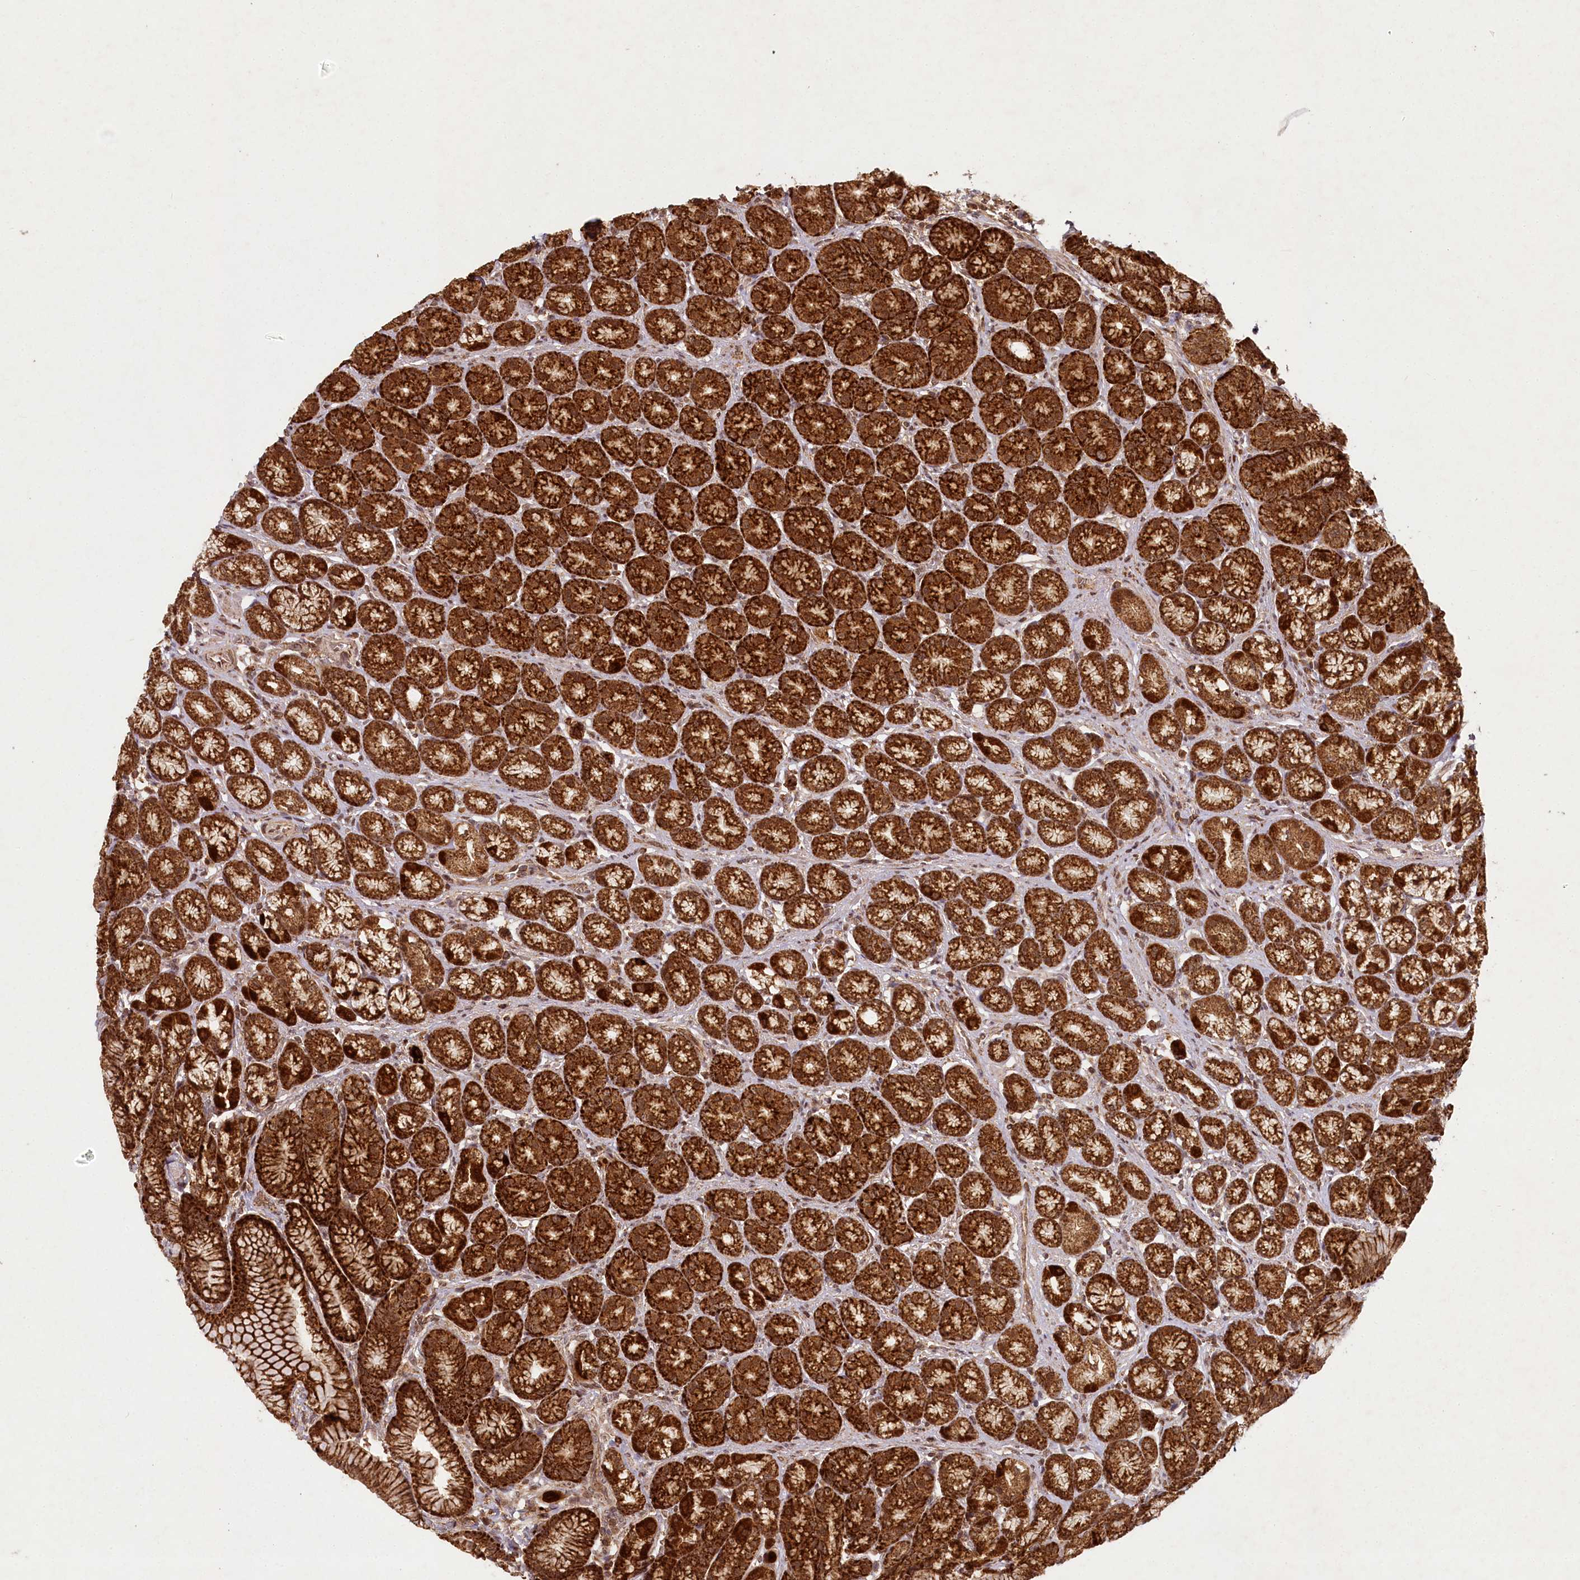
{"staining": {"intensity": "strong", "quantity": ">75%", "location": "cytoplasmic/membranous,nuclear"}, "tissue": "stomach", "cell_type": "Glandular cells", "image_type": "normal", "snomed": [{"axis": "morphology", "description": "Normal tissue, NOS"}, {"axis": "morphology", "description": "Adenocarcinoma, NOS"}, {"axis": "morphology", "description": "Adenocarcinoma, High grade"}, {"axis": "topography", "description": "Stomach, upper"}, {"axis": "topography", "description": "Stomach"}], "caption": "Protein analysis of benign stomach reveals strong cytoplasmic/membranous,nuclear positivity in about >75% of glandular cells.", "gene": "MICU1", "patient": {"sex": "female", "age": 65}}